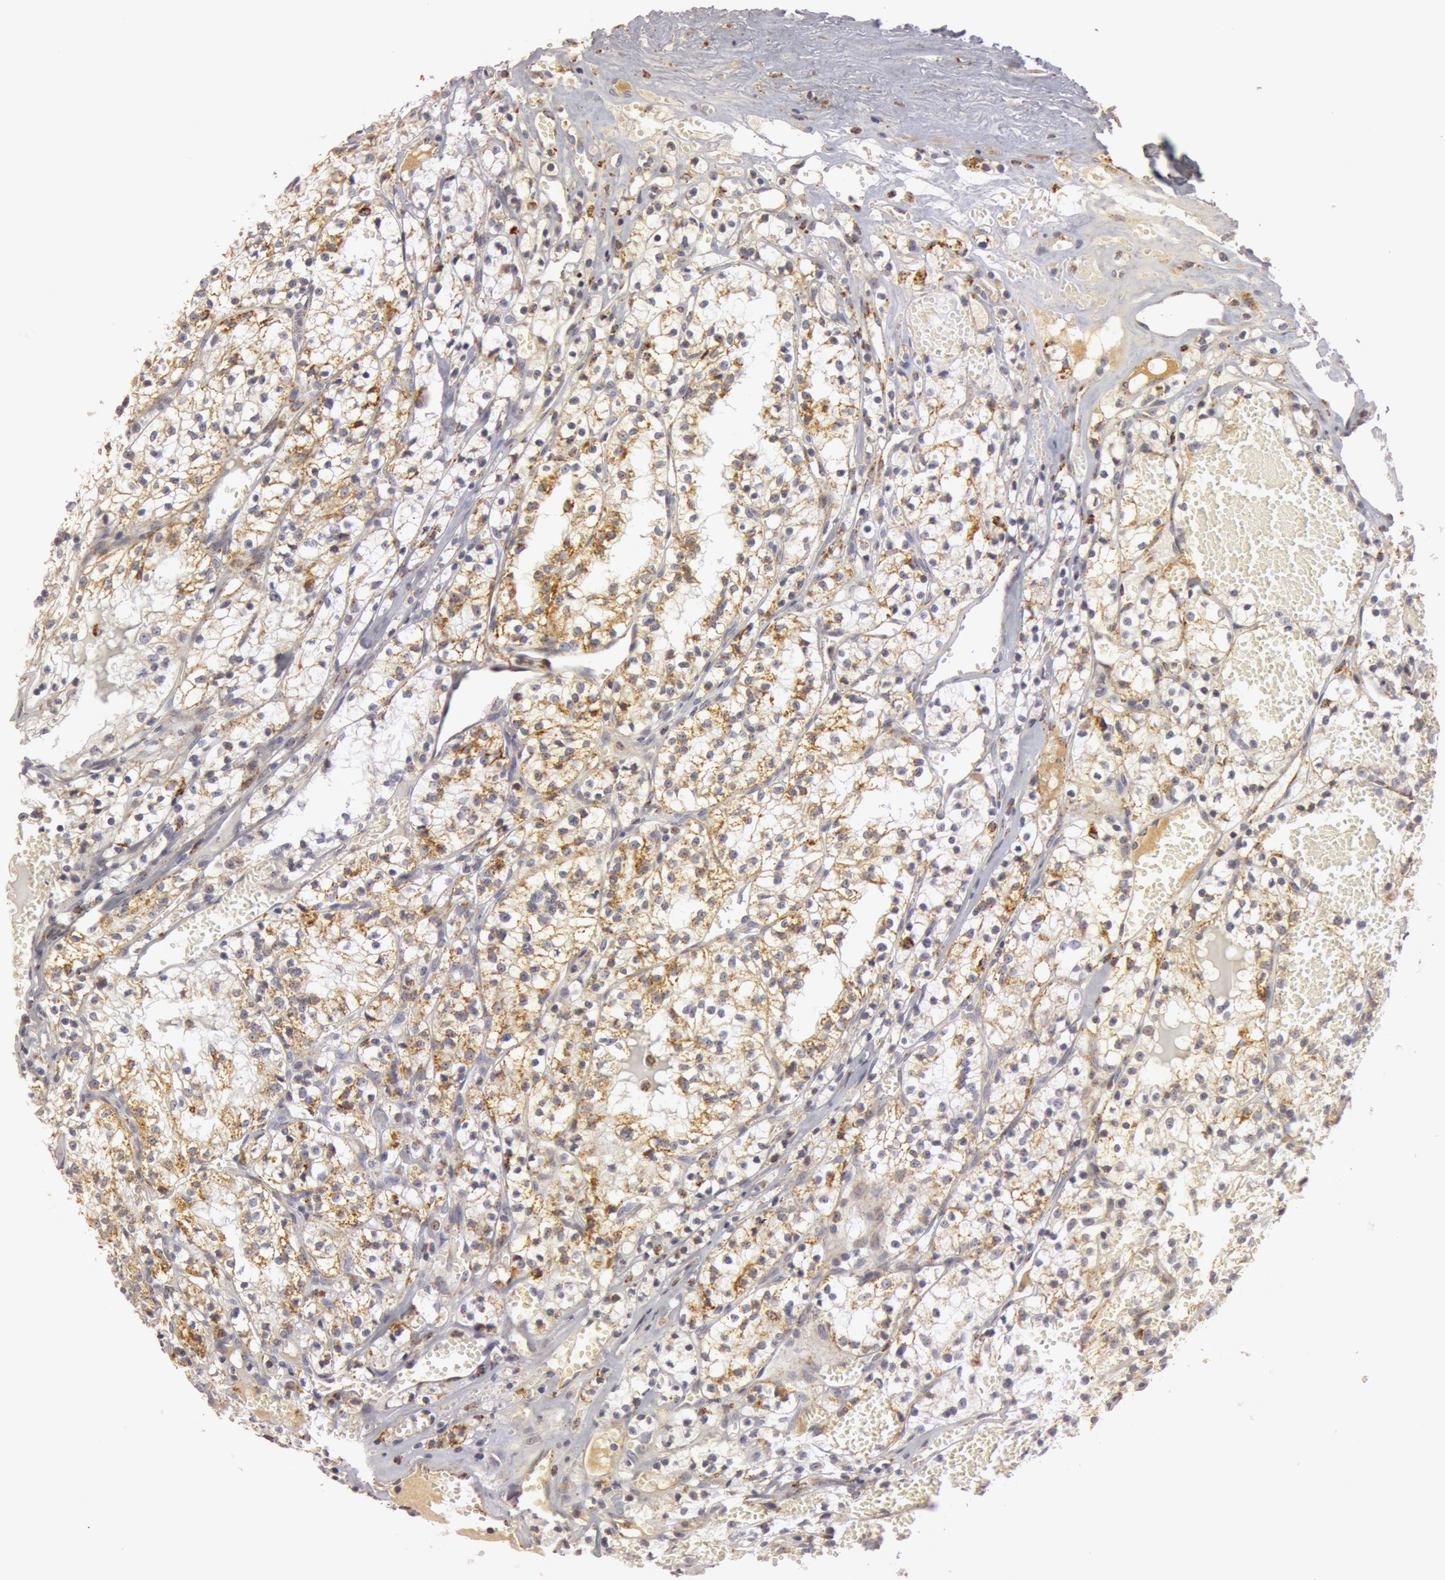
{"staining": {"intensity": "moderate", "quantity": ">75%", "location": "cytoplasmic/membranous"}, "tissue": "renal cancer", "cell_type": "Tumor cells", "image_type": "cancer", "snomed": [{"axis": "morphology", "description": "Adenocarcinoma, NOS"}, {"axis": "topography", "description": "Kidney"}], "caption": "Immunohistochemical staining of human renal adenocarcinoma demonstrates moderate cytoplasmic/membranous protein staining in approximately >75% of tumor cells.", "gene": "C7", "patient": {"sex": "male", "age": 61}}